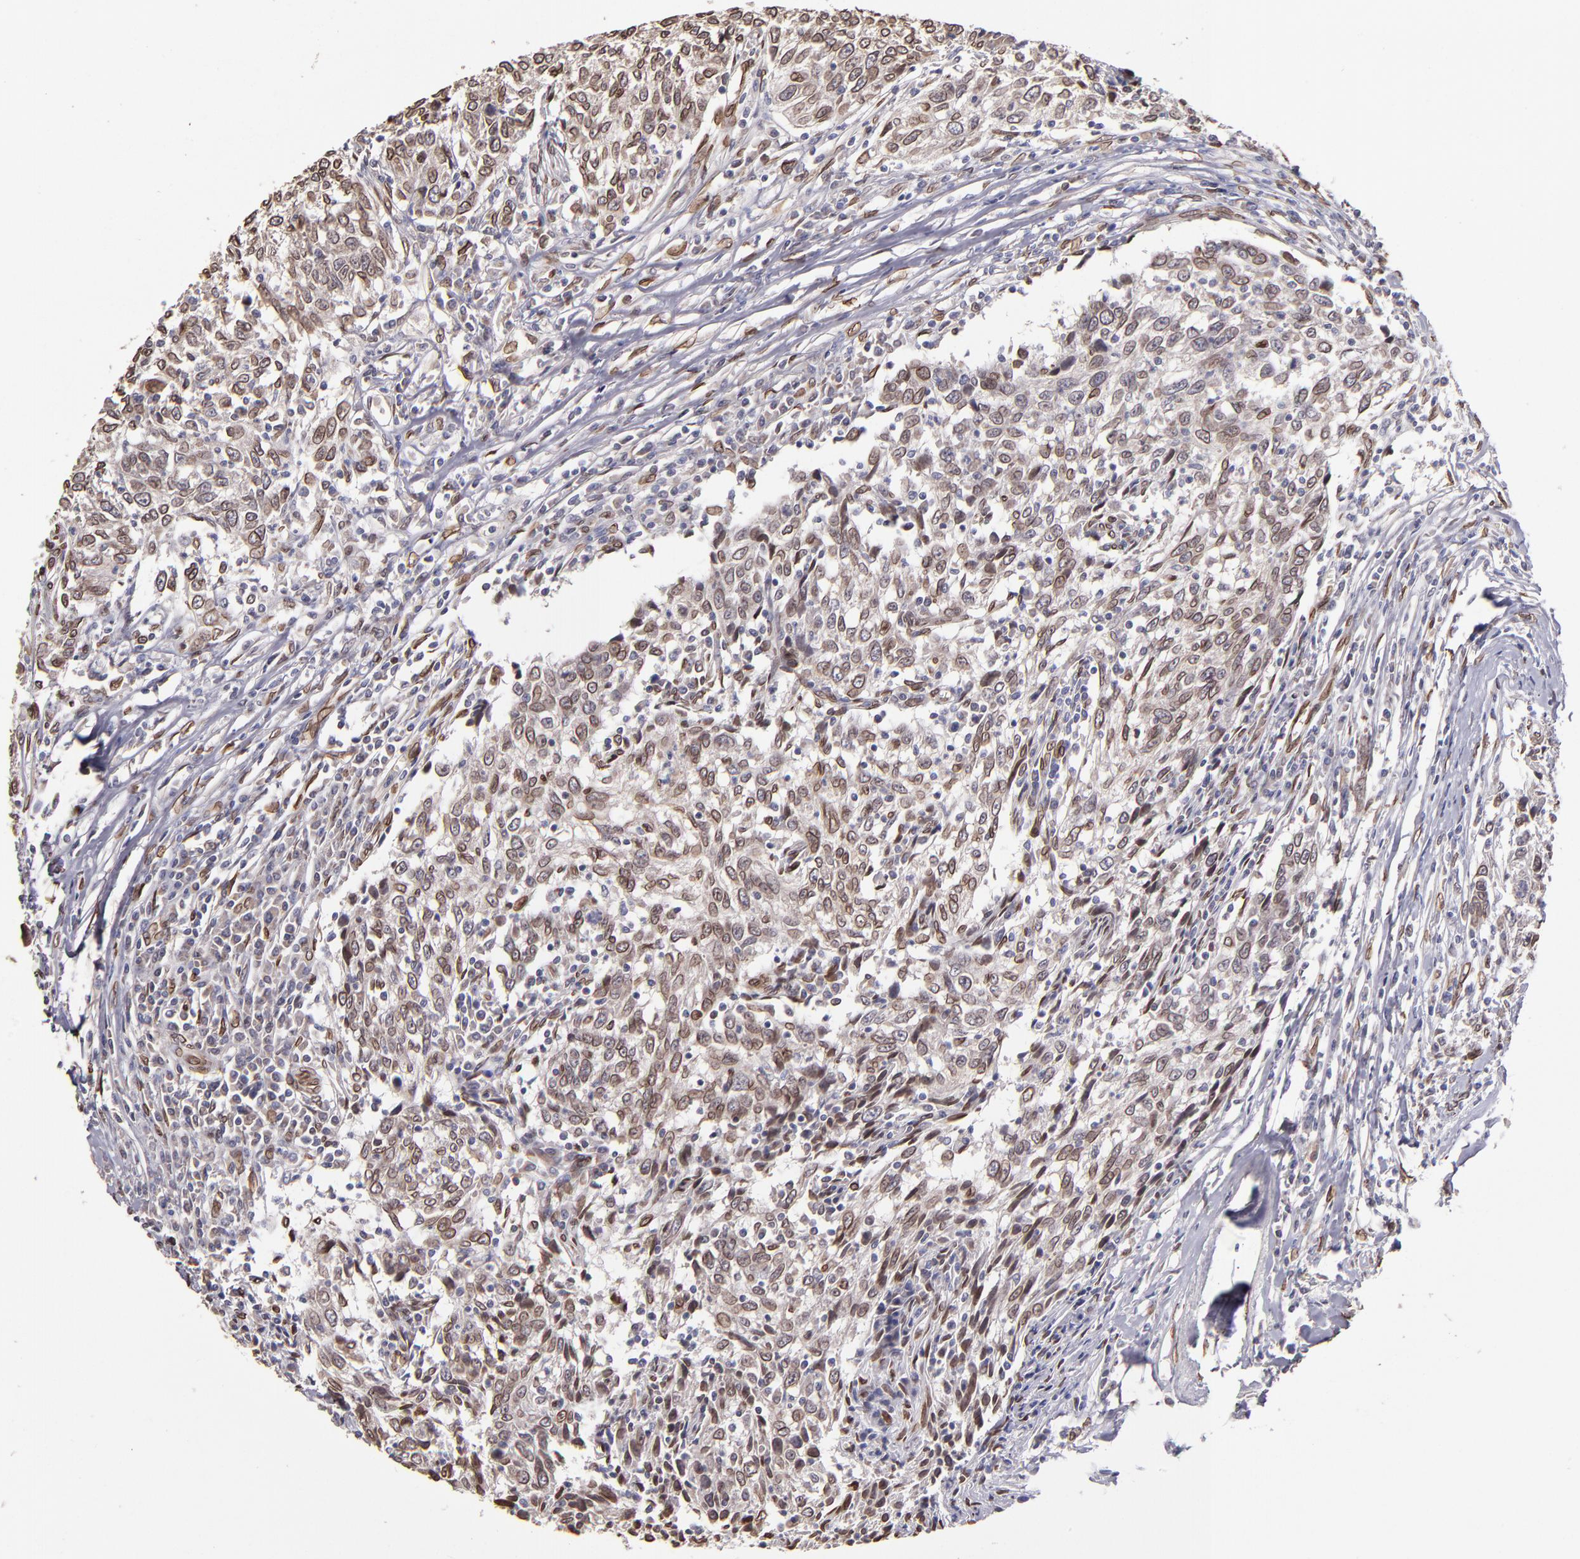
{"staining": {"intensity": "weak", "quantity": ">75%", "location": "cytoplasmic/membranous,nuclear"}, "tissue": "breast cancer", "cell_type": "Tumor cells", "image_type": "cancer", "snomed": [{"axis": "morphology", "description": "Duct carcinoma"}, {"axis": "topography", "description": "Breast"}], "caption": "Infiltrating ductal carcinoma (breast) was stained to show a protein in brown. There is low levels of weak cytoplasmic/membranous and nuclear positivity in about >75% of tumor cells.", "gene": "PUM3", "patient": {"sex": "female", "age": 50}}